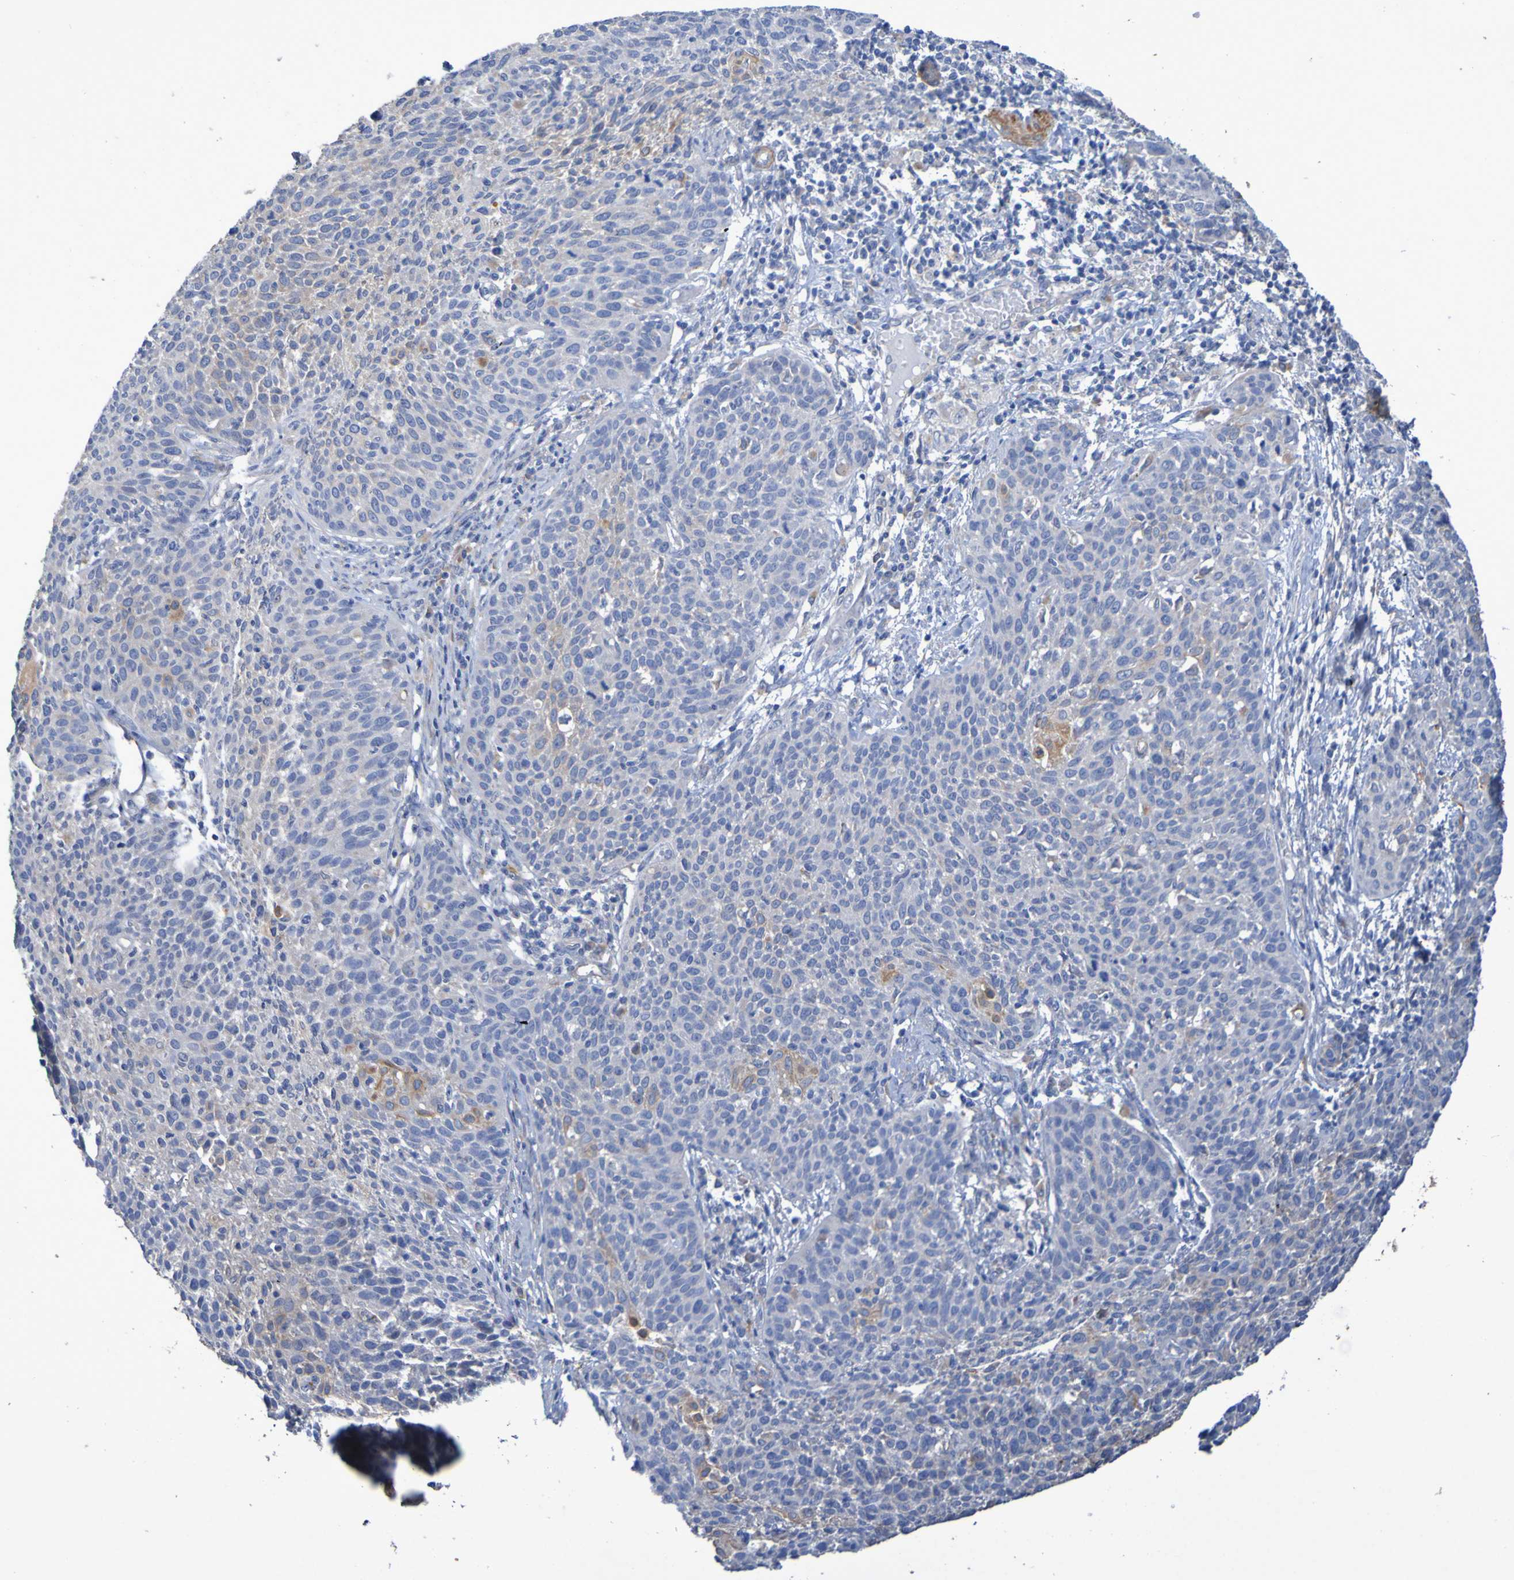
{"staining": {"intensity": "negative", "quantity": "none", "location": "none"}, "tissue": "cervical cancer", "cell_type": "Tumor cells", "image_type": "cancer", "snomed": [{"axis": "morphology", "description": "Squamous cell carcinoma, NOS"}, {"axis": "topography", "description": "Cervix"}], "caption": "DAB (3,3'-diaminobenzidine) immunohistochemical staining of cervical squamous cell carcinoma demonstrates no significant positivity in tumor cells. (Immunohistochemistry, brightfield microscopy, high magnification).", "gene": "SRPRB", "patient": {"sex": "female", "age": 38}}